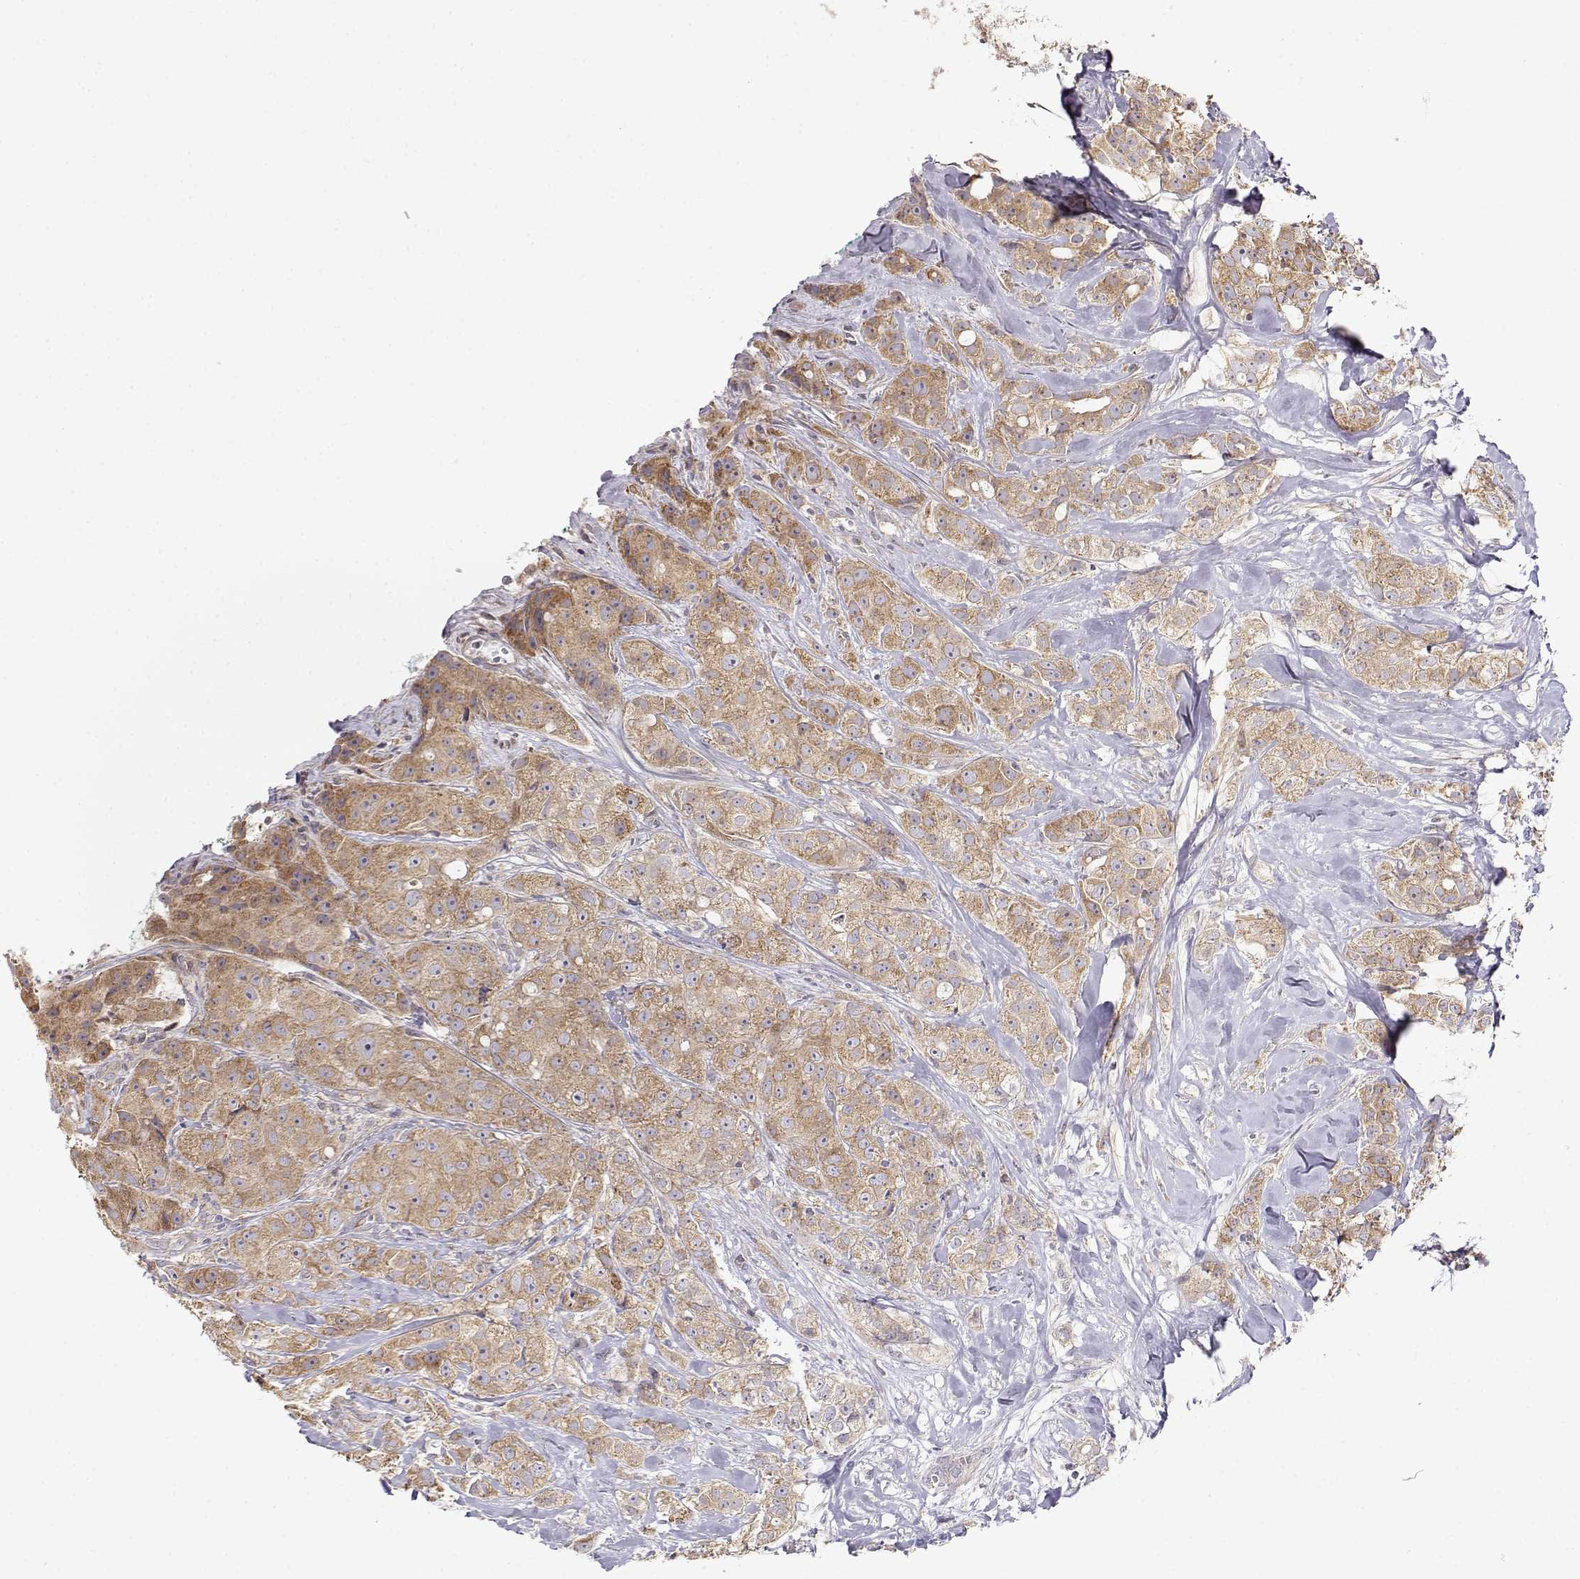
{"staining": {"intensity": "moderate", "quantity": ">75%", "location": "cytoplasmic/membranous"}, "tissue": "breast cancer", "cell_type": "Tumor cells", "image_type": "cancer", "snomed": [{"axis": "morphology", "description": "Duct carcinoma"}, {"axis": "topography", "description": "Breast"}], "caption": "IHC of human breast intraductal carcinoma reveals medium levels of moderate cytoplasmic/membranous staining in about >75% of tumor cells.", "gene": "PAIP1", "patient": {"sex": "female", "age": 43}}